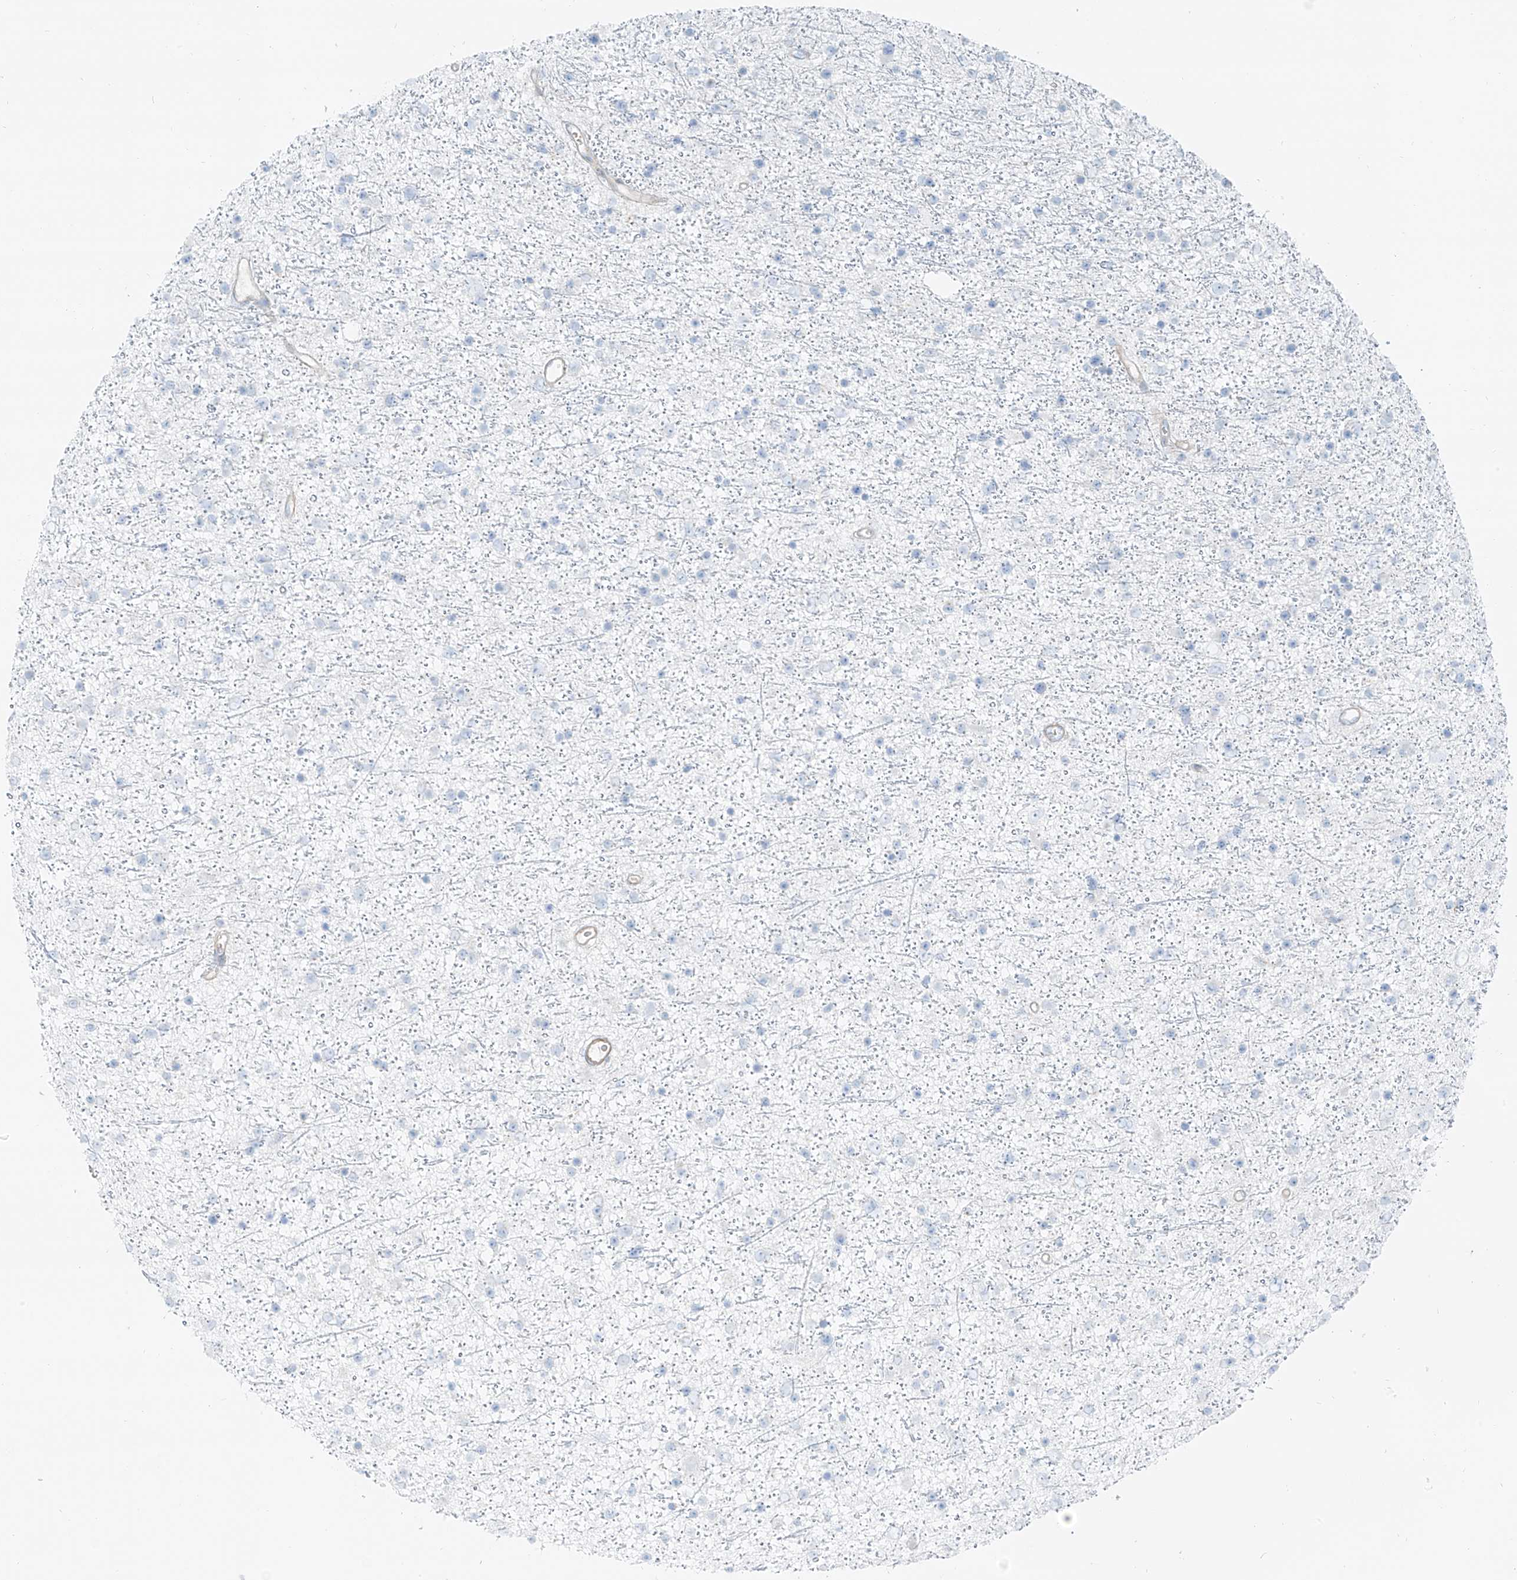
{"staining": {"intensity": "negative", "quantity": "none", "location": "none"}, "tissue": "glioma", "cell_type": "Tumor cells", "image_type": "cancer", "snomed": [{"axis": "morphology", "description": "Glioma, malignant, Low grade"}, {"axis": "topography", "description": "Cerebral cortex"}], "caption": "Human glioma stained for a protein using IHC exhibits no expression in tumor cells.", "gene": "SMCP", "patient": {"sex": "female", "age": 39}}